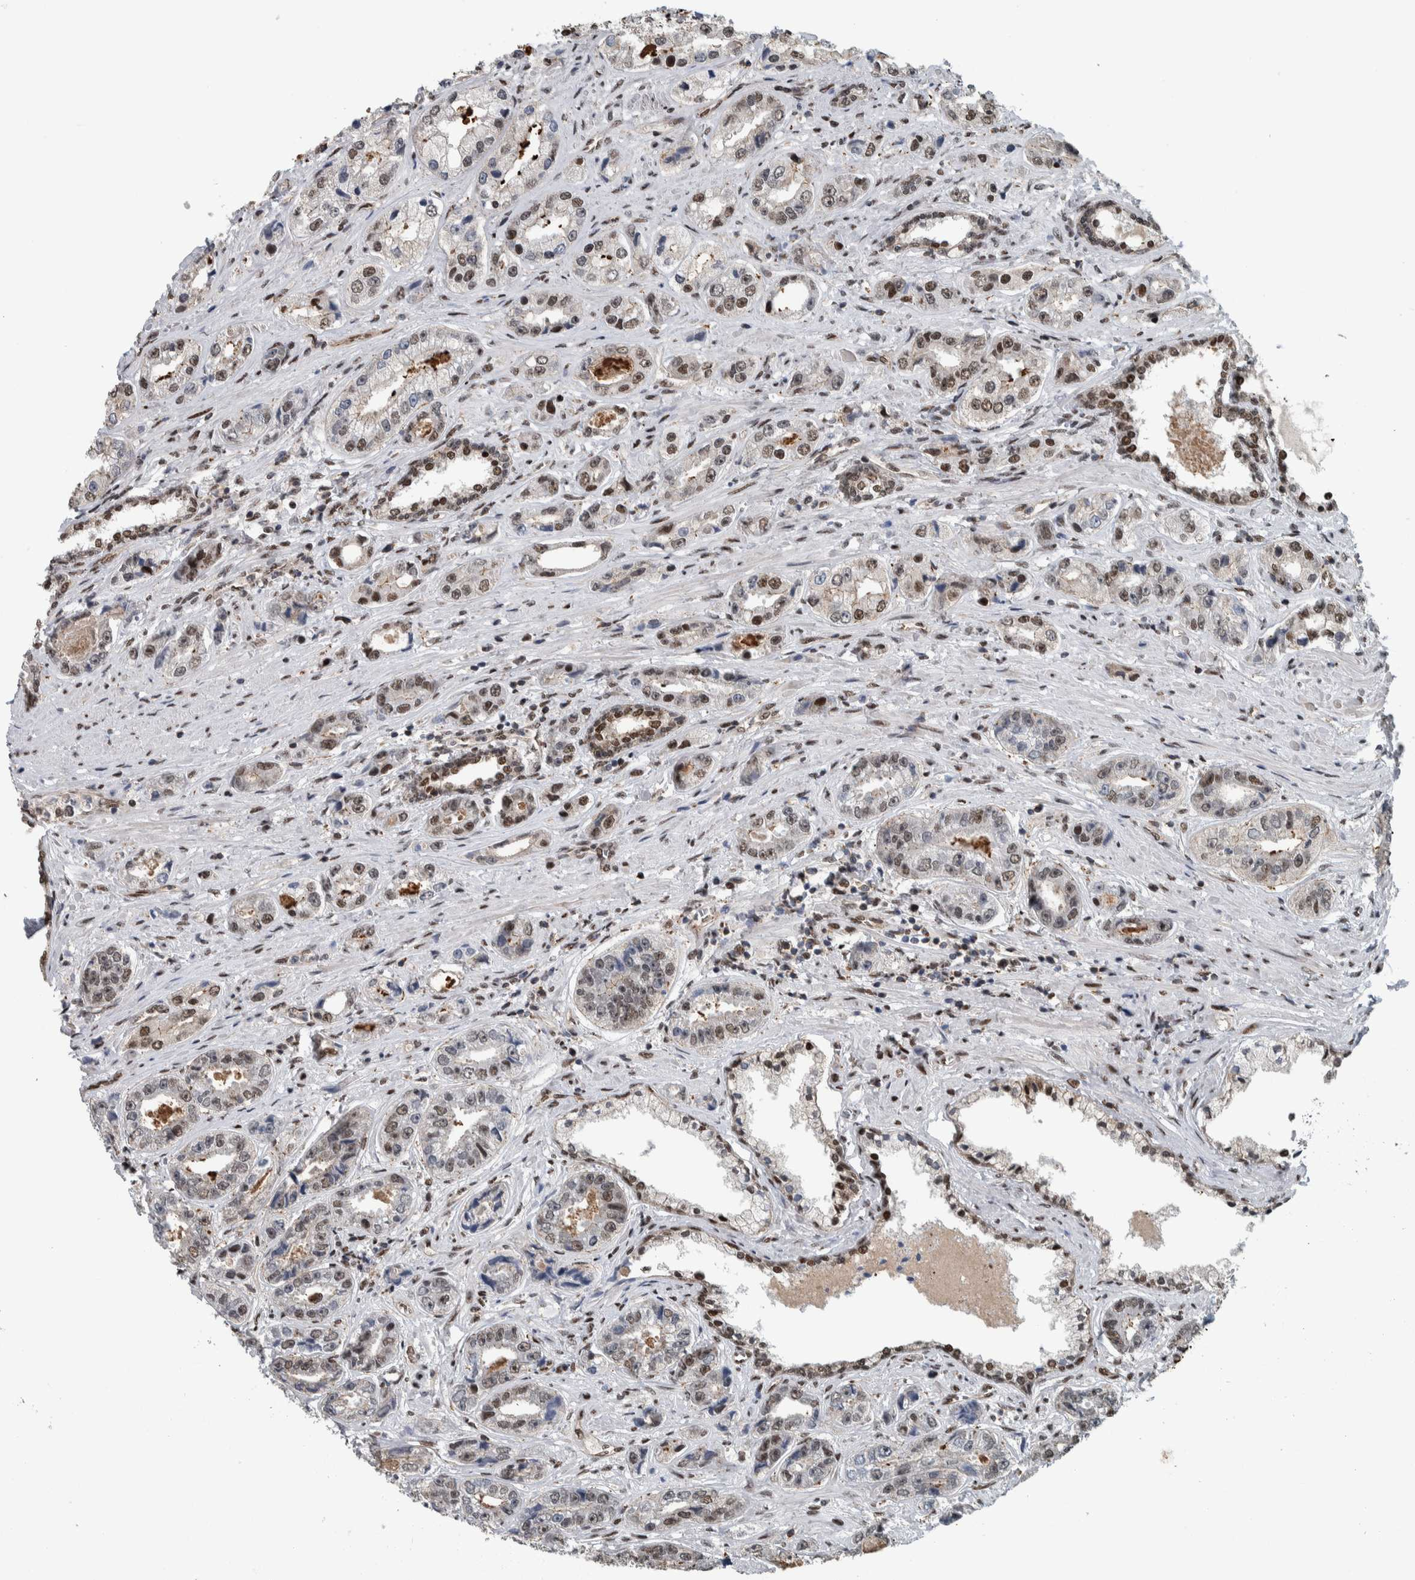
{"staining": {"intensity": "moderate", "quantity": ">75%", "location": "nuclear"}, "tissue": "prostate cancer", "cell_type": "Tumor cells", "image_type": "cancer", "snomed": [{"axis": "morphology", "description": "Adenocarcinoma, High grade"}, {"axis": "topography", "description": "Prostate"}], "caption": "Immunohistochemical staining of prostate cancer displays medium levels of moderate nuclear expression in about >75% of tumor cells.", "gene": "FAM135B", "patient": {"sex": "male", "age": 61}}